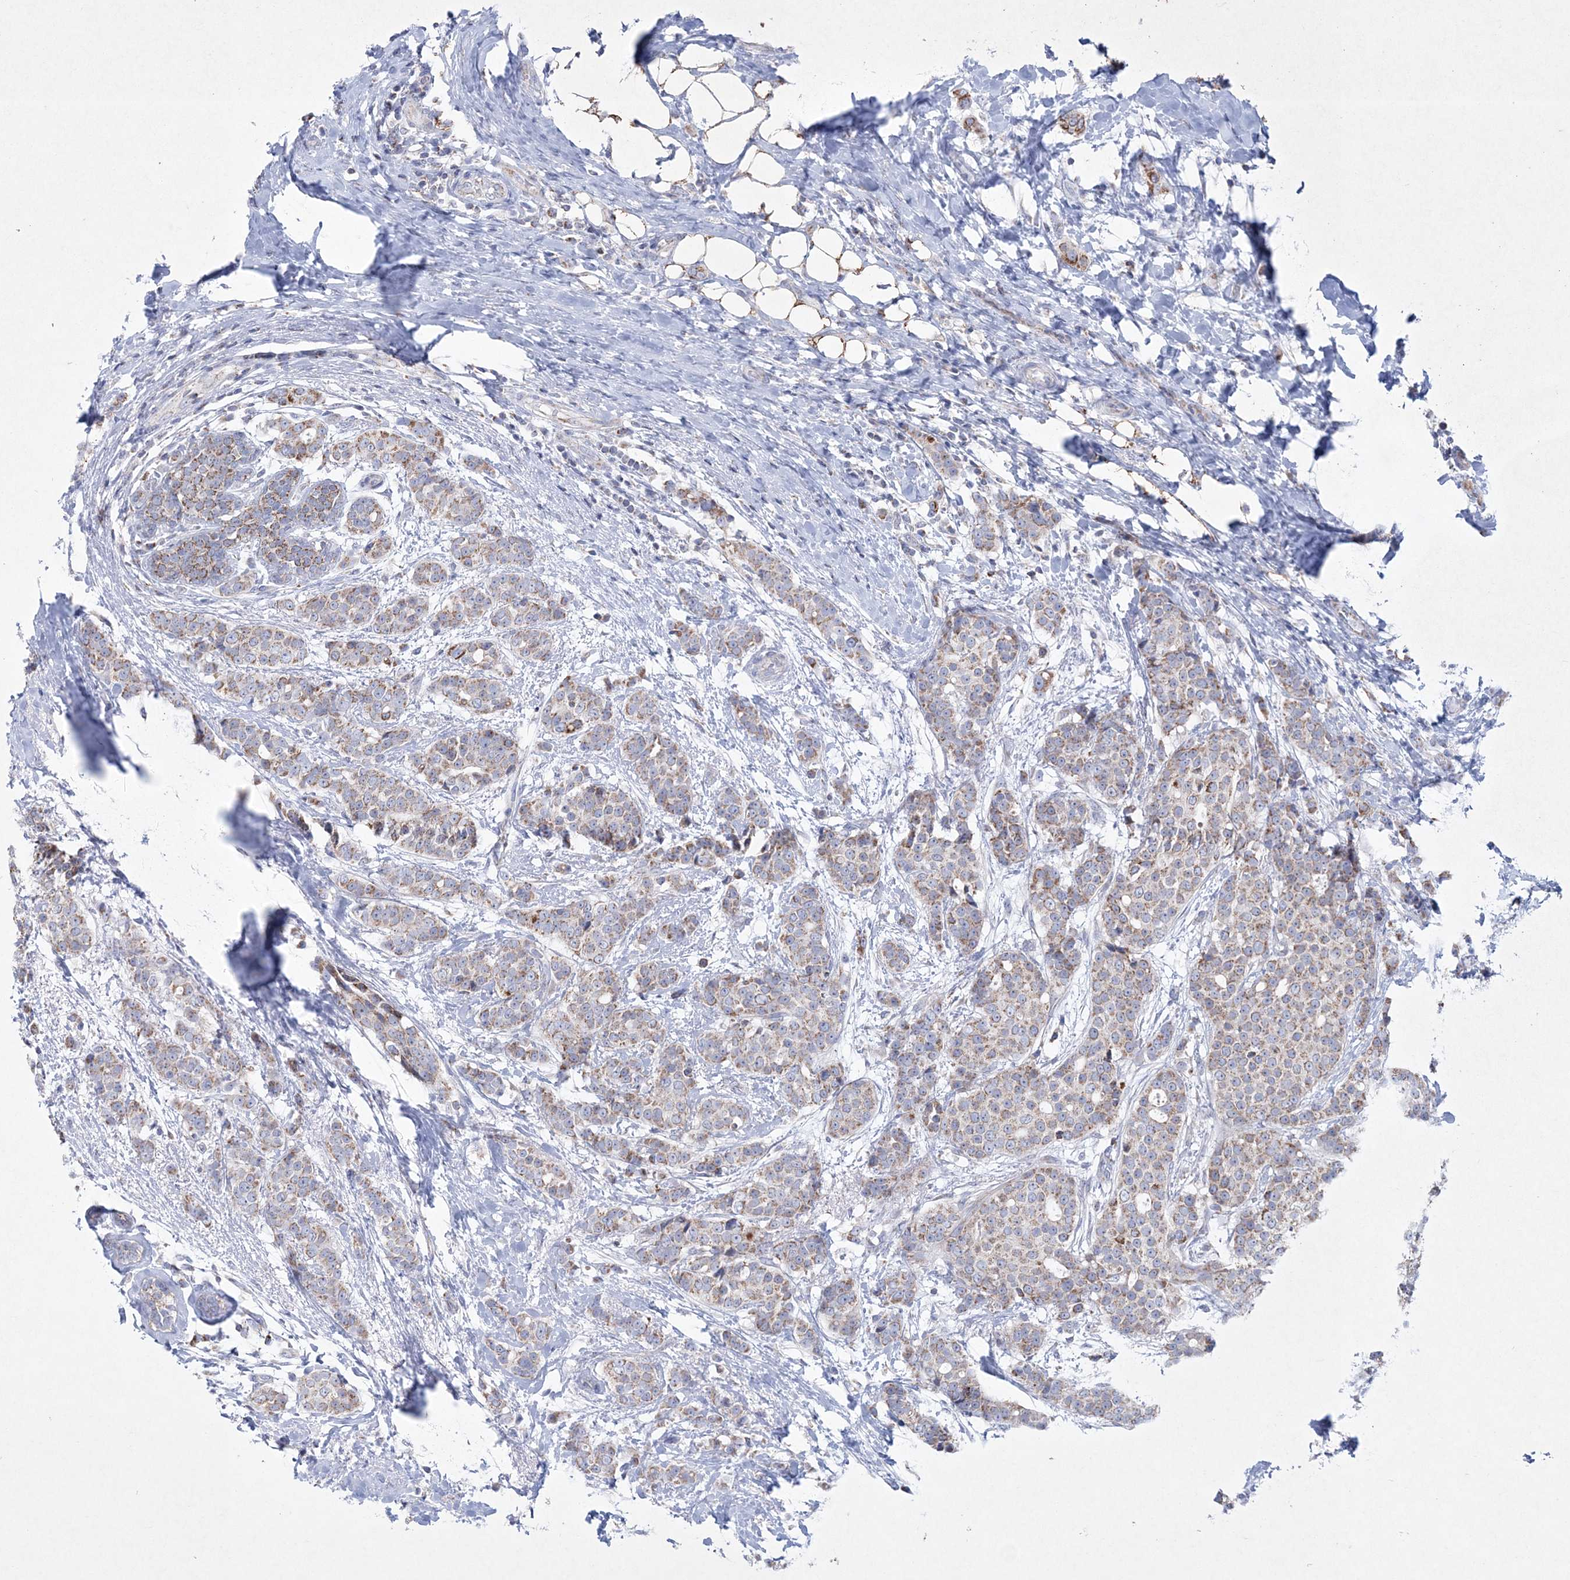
{"staining": {"intensity": "moderate", "quantity": ">75%", "location": "cytoplasmic/membranous"}, "tissue": "breast cancer", "cell_type": "Tumor cells", "image_type": "cancer", "snomed": [{"axis": "morphology", "description": "Lobular carcinoma"}, {"axis": "topography", "description": "Breast"}], "caption": "Tumor cells exhibit moderate cytoplasmic/membranous staining in approximately >75% of cells in lobular carcinoma (breast).", "gene": "CES4A", "patient": {"sex": "female", "age": 51}}